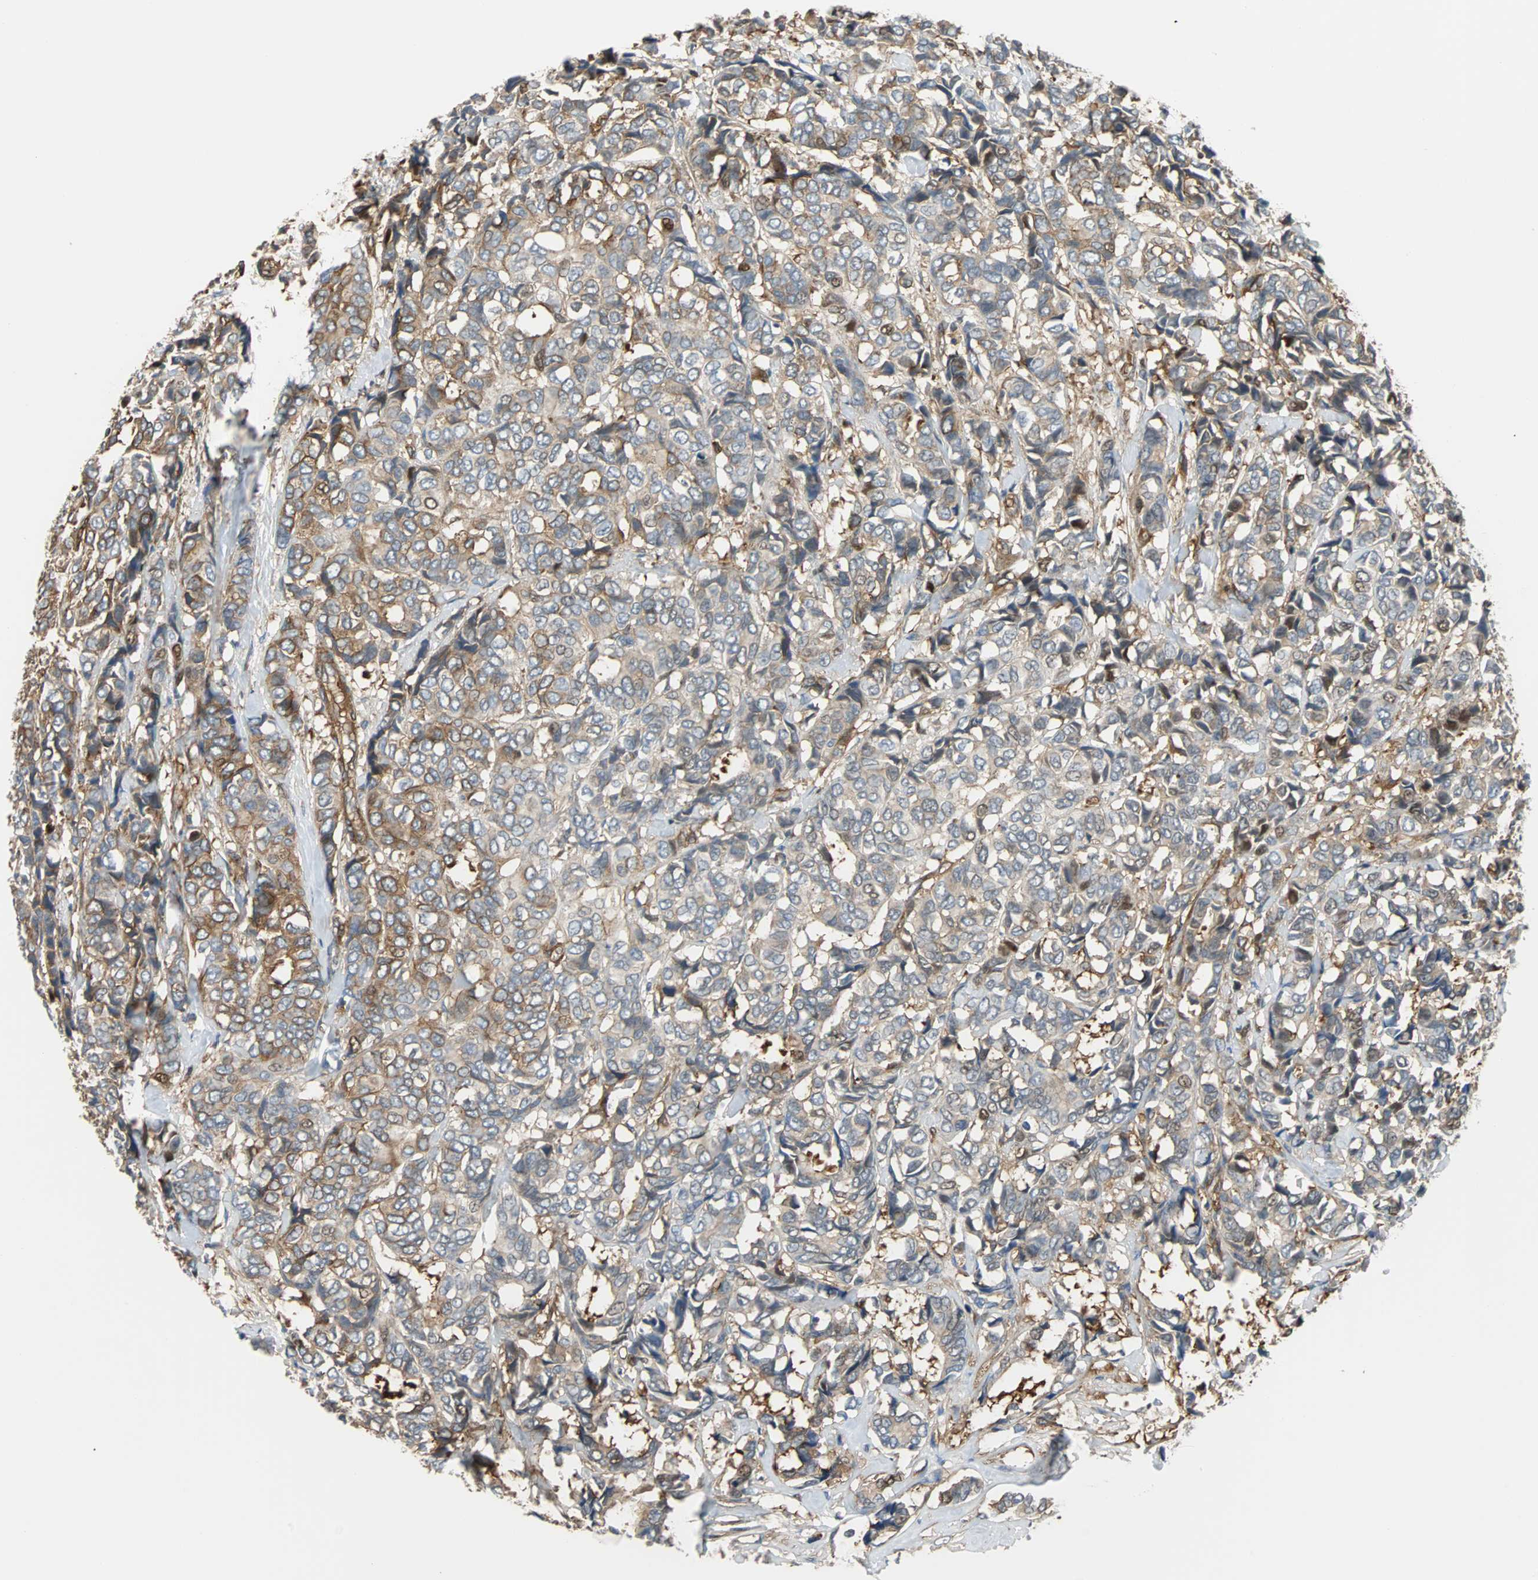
{"staining": {"intensity": "moderate", "quantity": ">75%", "location": "cytoplasmic/membranous"}, "tissue": "breast cancer", "cell_type": "Tumor cells", "image_type": "cancer", "snomed": [{"axis": "morphology", "description": "Duct carcinoma"}, {"axis": "topography", "description": "Breast"}], "caption": "A high-resolution image shows immunohistochemistry staining of breast cancer, which demonstrates moderate cytoplasmic/membranous expression in about >75% of tumor cells.", "gene": "RELA", "patient": {"sex": "female", "age": 87}}